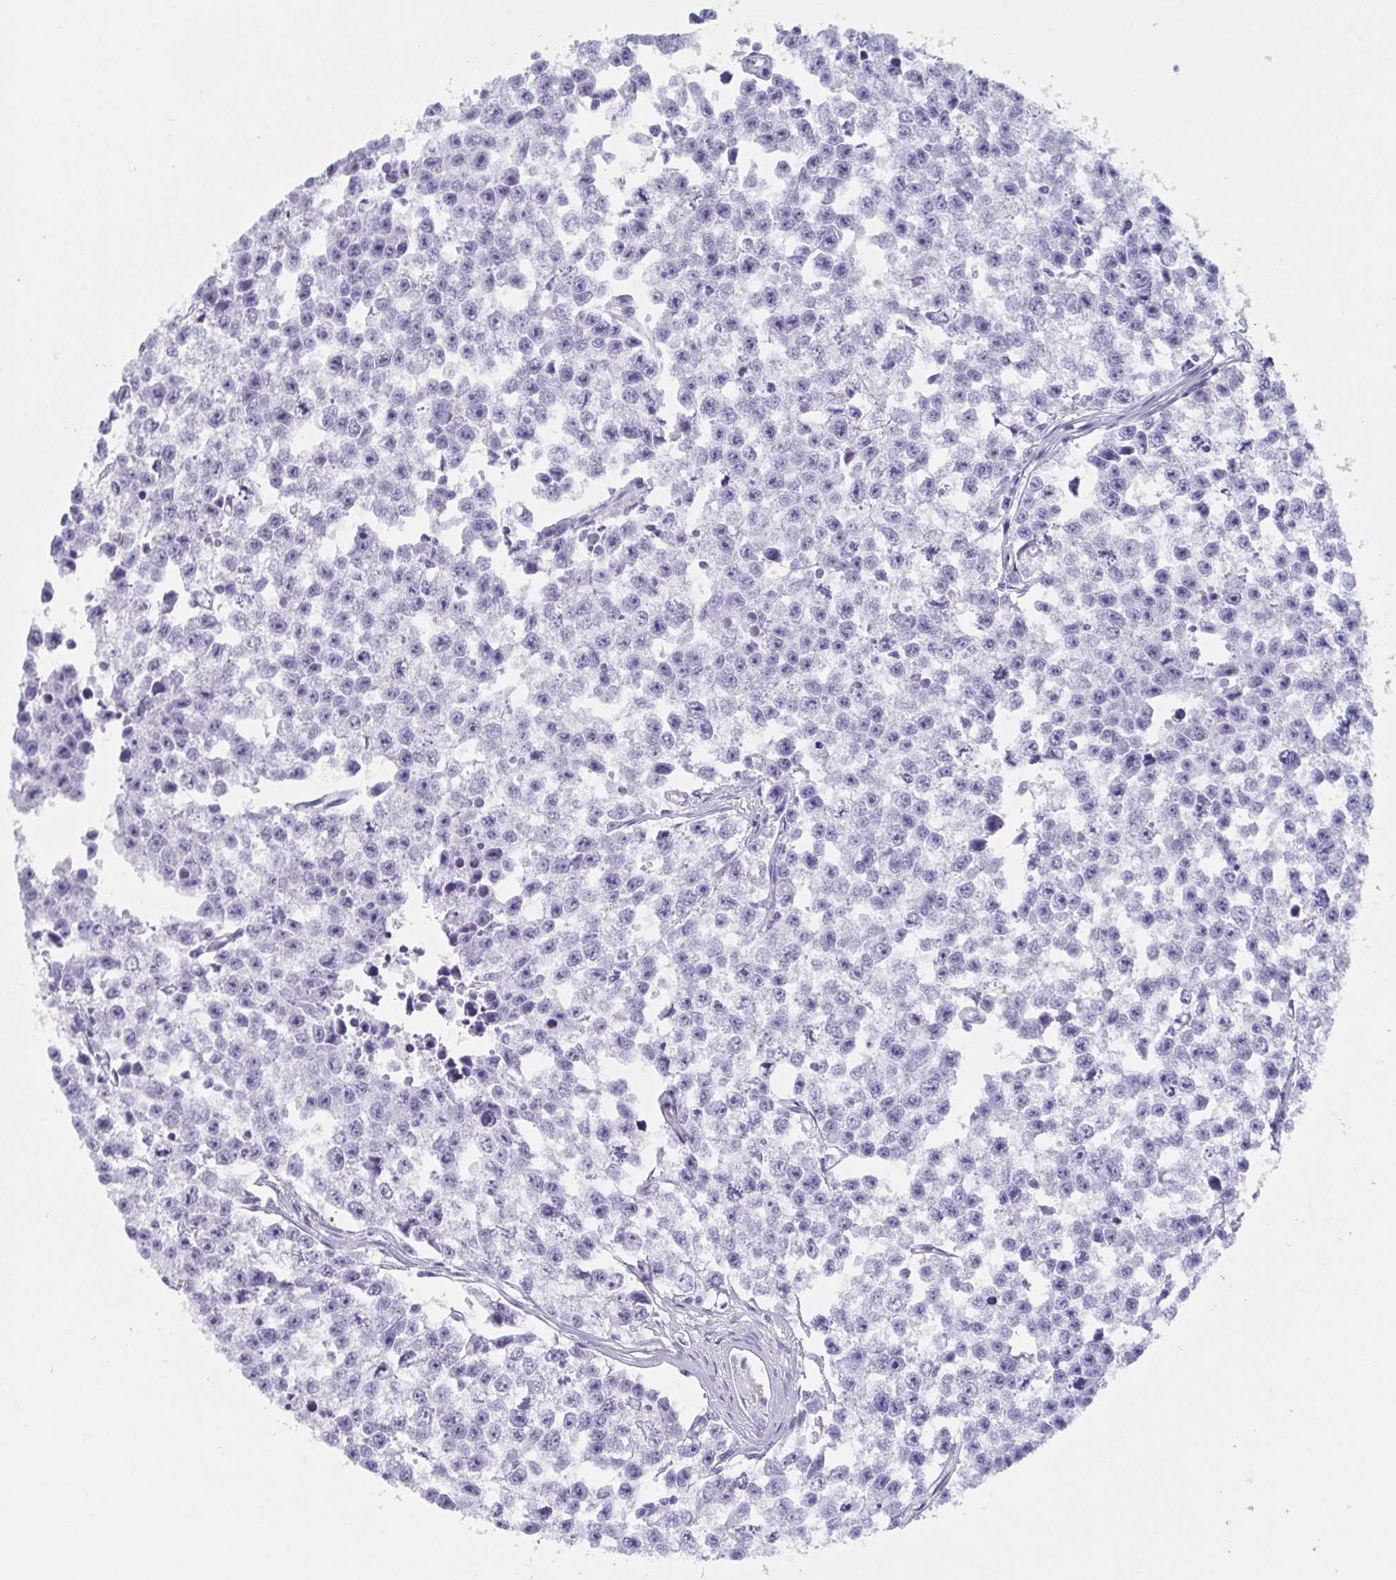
{"staining": {"intensity": "negative", "quantity": "none", "location": "none"}, "tissue": "testis cancer", "cell_type": "Tumor cells", "image_type": "cancer", "snomed": [{"axis": "morphology", "description": "Seminoma, NOS"}, {"axis": "topography", "description": "Testis"}], "caption": "High magnification brightfield microscopy of seminoma (testis) stained with DAB (brown) and counterstained with hematoxylin (blue): tumor cells show no significant staining.", "gene": "DYNC1I1", "patient": {"sex": "male", "age": 26}}